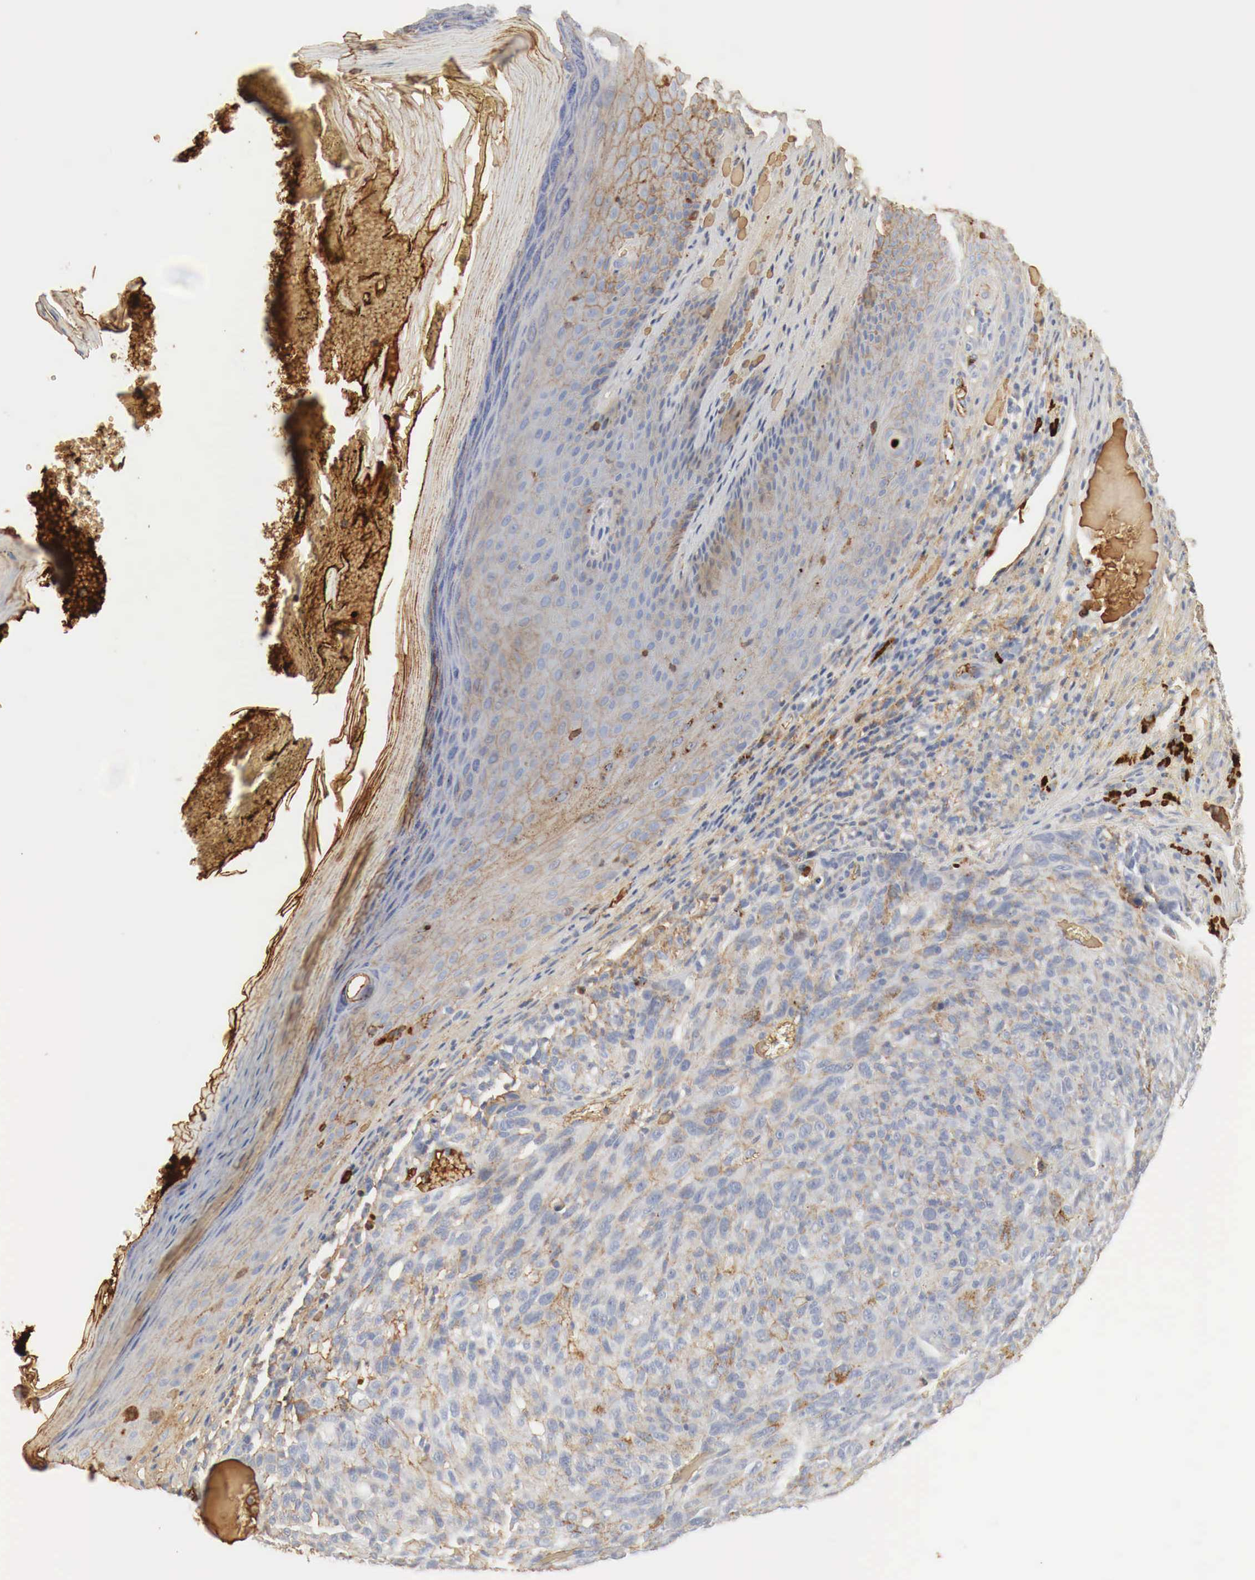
{"staining": {"intensity": "weak", "quantity": "<25%", "location": "cytoplasmic/membranous"}, "tissue": "melanoma", "cell_type": "Tumor cells", "image_type": "cancer", "snomed": [{"axis": "morphology", "description": "Malignant melanoma, NOS"}, {"axis": "topography", "description": "Skin"}], "caption": "An immunohistochemistry image of malignant melanoma is shown. There is no staining in tumor cells of malignant melanoma. (DAB (3,3'-diaminobenzidine) immunohistochemistry (IHC), high magnification).", "gene": "IGLC3", "patient": {"sex": "male", "age": 76}}